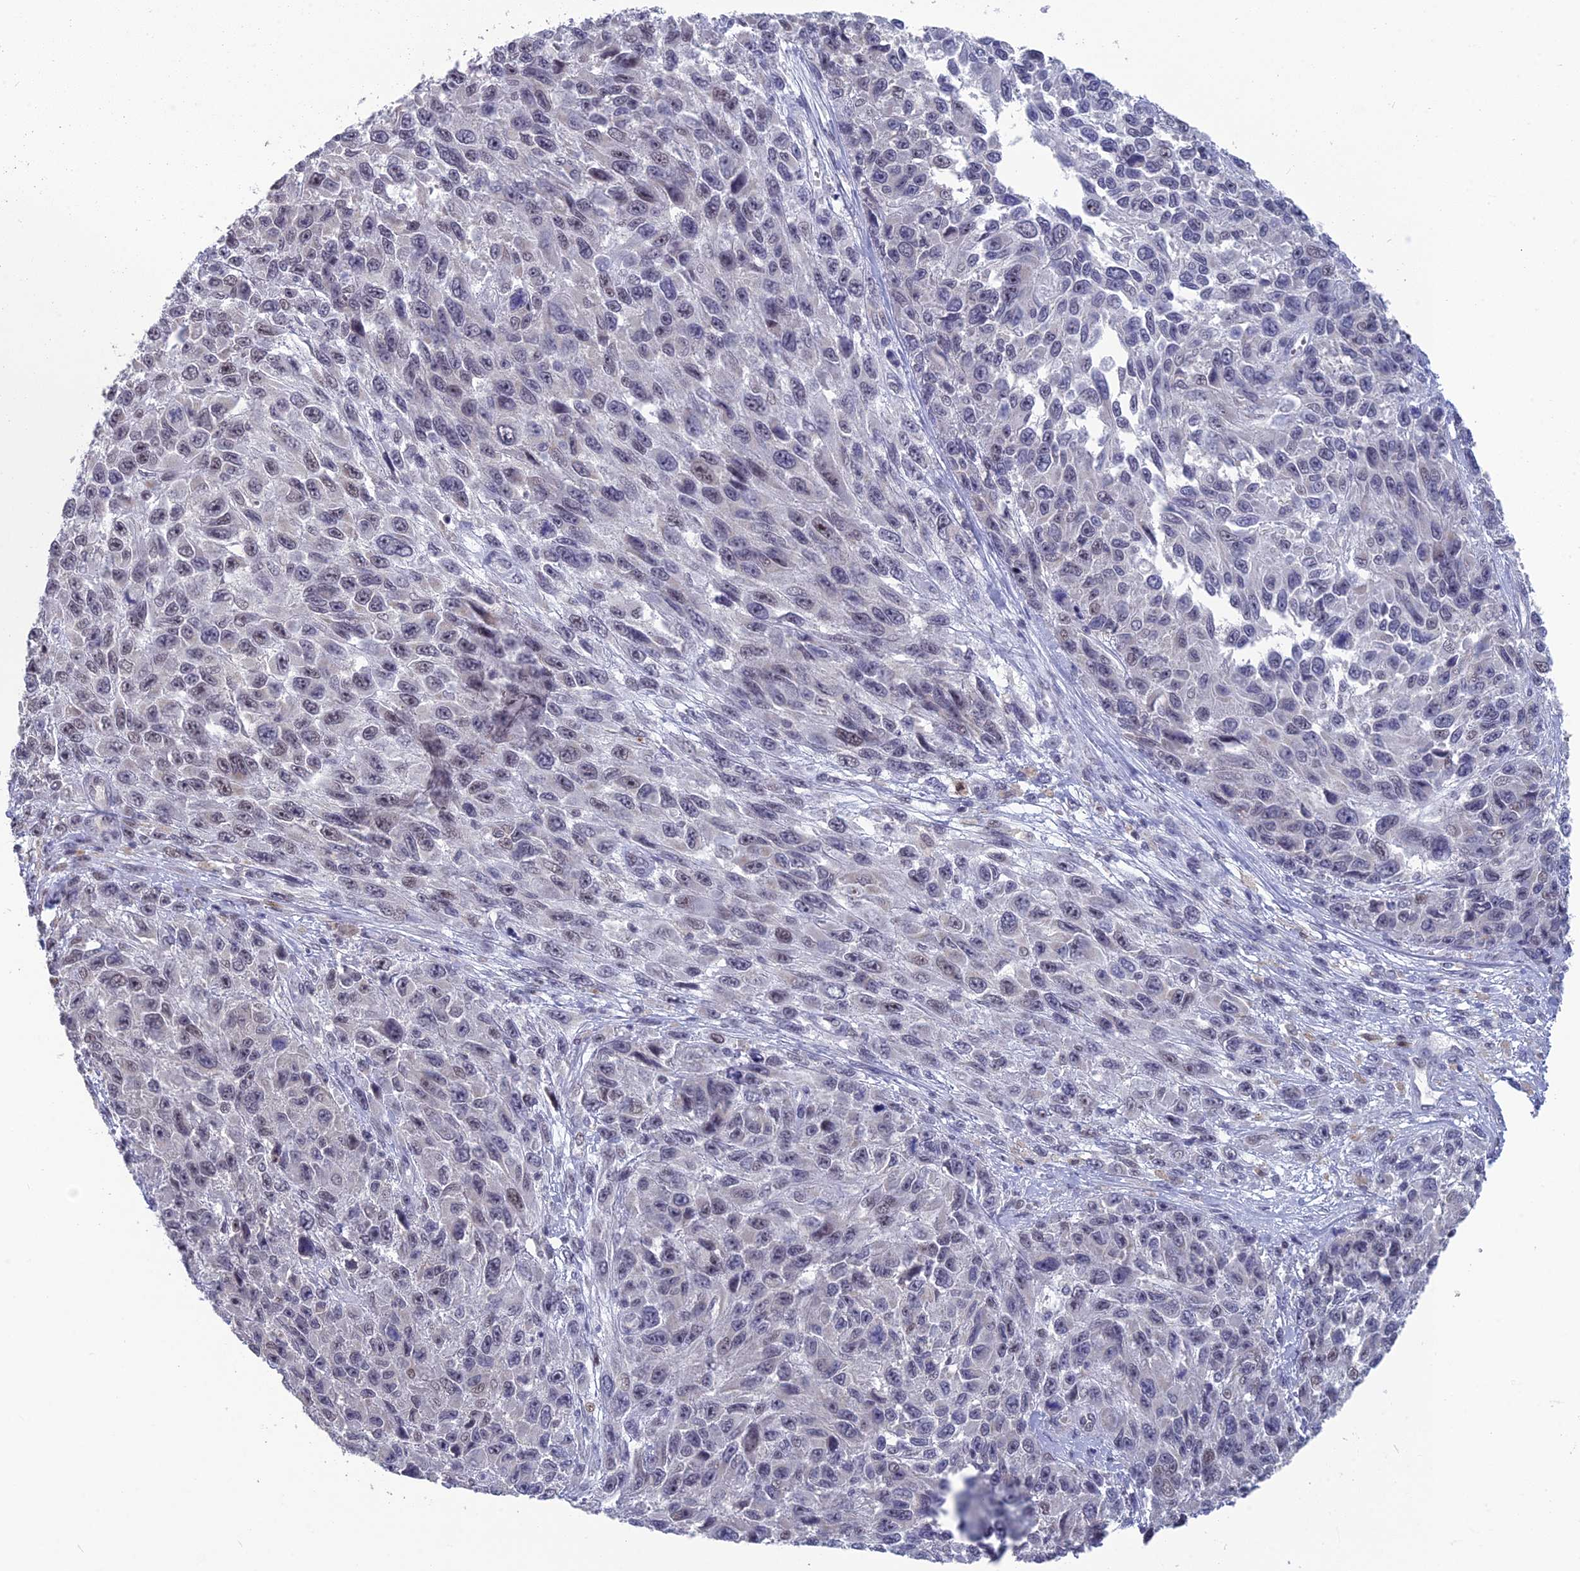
{"staining": {"intensity": "weak", "quantity": "<25%", "location": "nuclear"}, "tissue": "melanoma", "cell_type": "Tumor cells", "image_type": "cancer", "snomed": [{"axis": "morphology", "description": "Normal tissue, NOS"}, {"axis": "morphology", "description": "Malignant melanoma, NOS"}, {"axis": "topography", "description": "Skin"}], "caption": "Human malignant melanoma stained for a protein using immunohistochemistry (IHC) exhibits no expression in tumor cells.", "gene": "MT-CO3", "patient": {"sex": "female", "age": 96}}